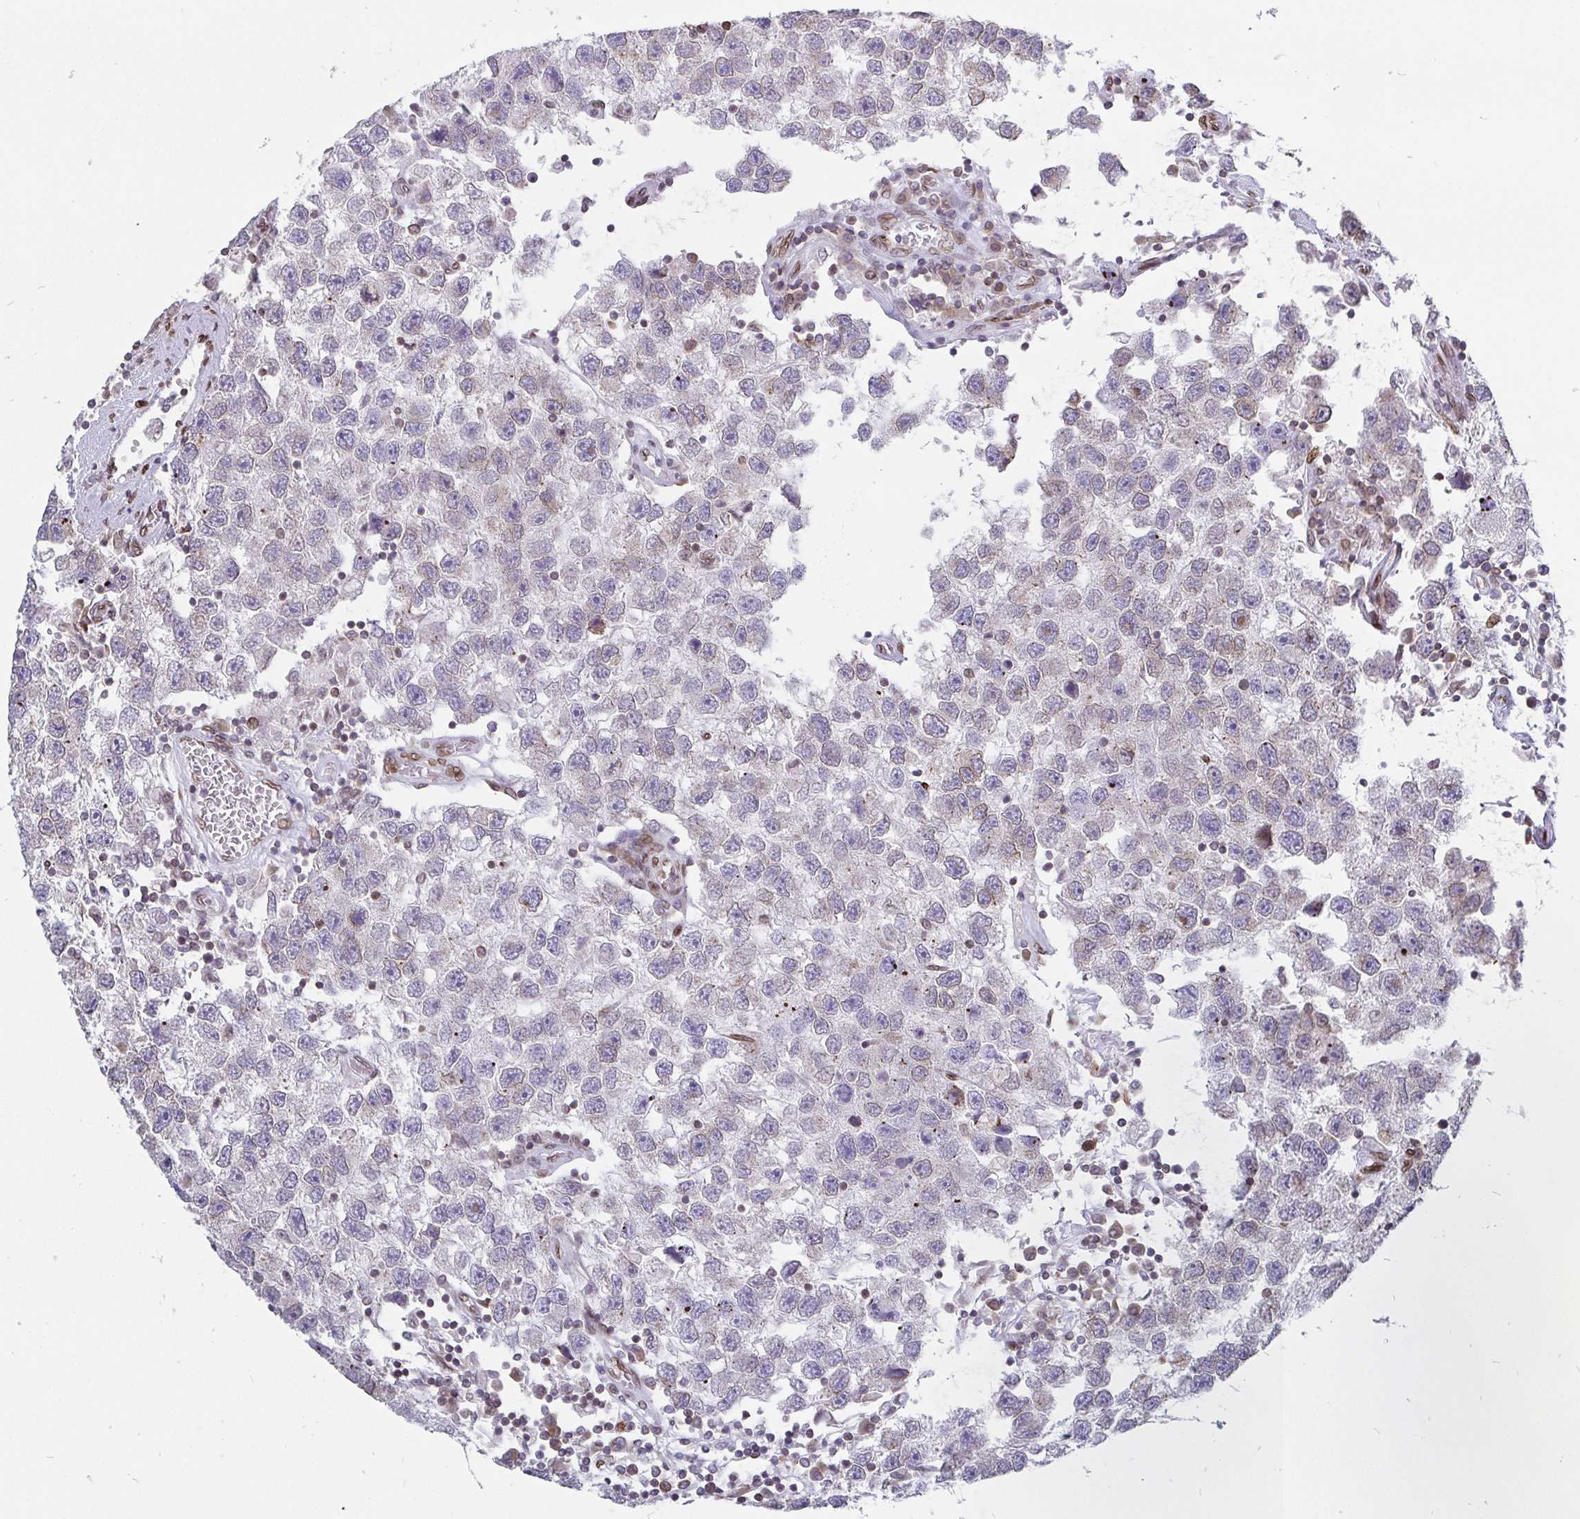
{"staining": {"intensity": "negative", "quantity": "none", "location": "none"}, "tissue": "testis cancer", "cell_type": "Tumor cells", "image_type": "cancer", "snomed": [{"axis": "morphology", "description": "Seminoma, NOS"}, {"axis": "topography", "description": "Testis"}], "caption": "Human seminoma (testis) stained for a protein using immunohistochemistry reveals no positivity in tumor cells.", "gene": "EMD", "patient": {"sex": "male", "age": 26}}